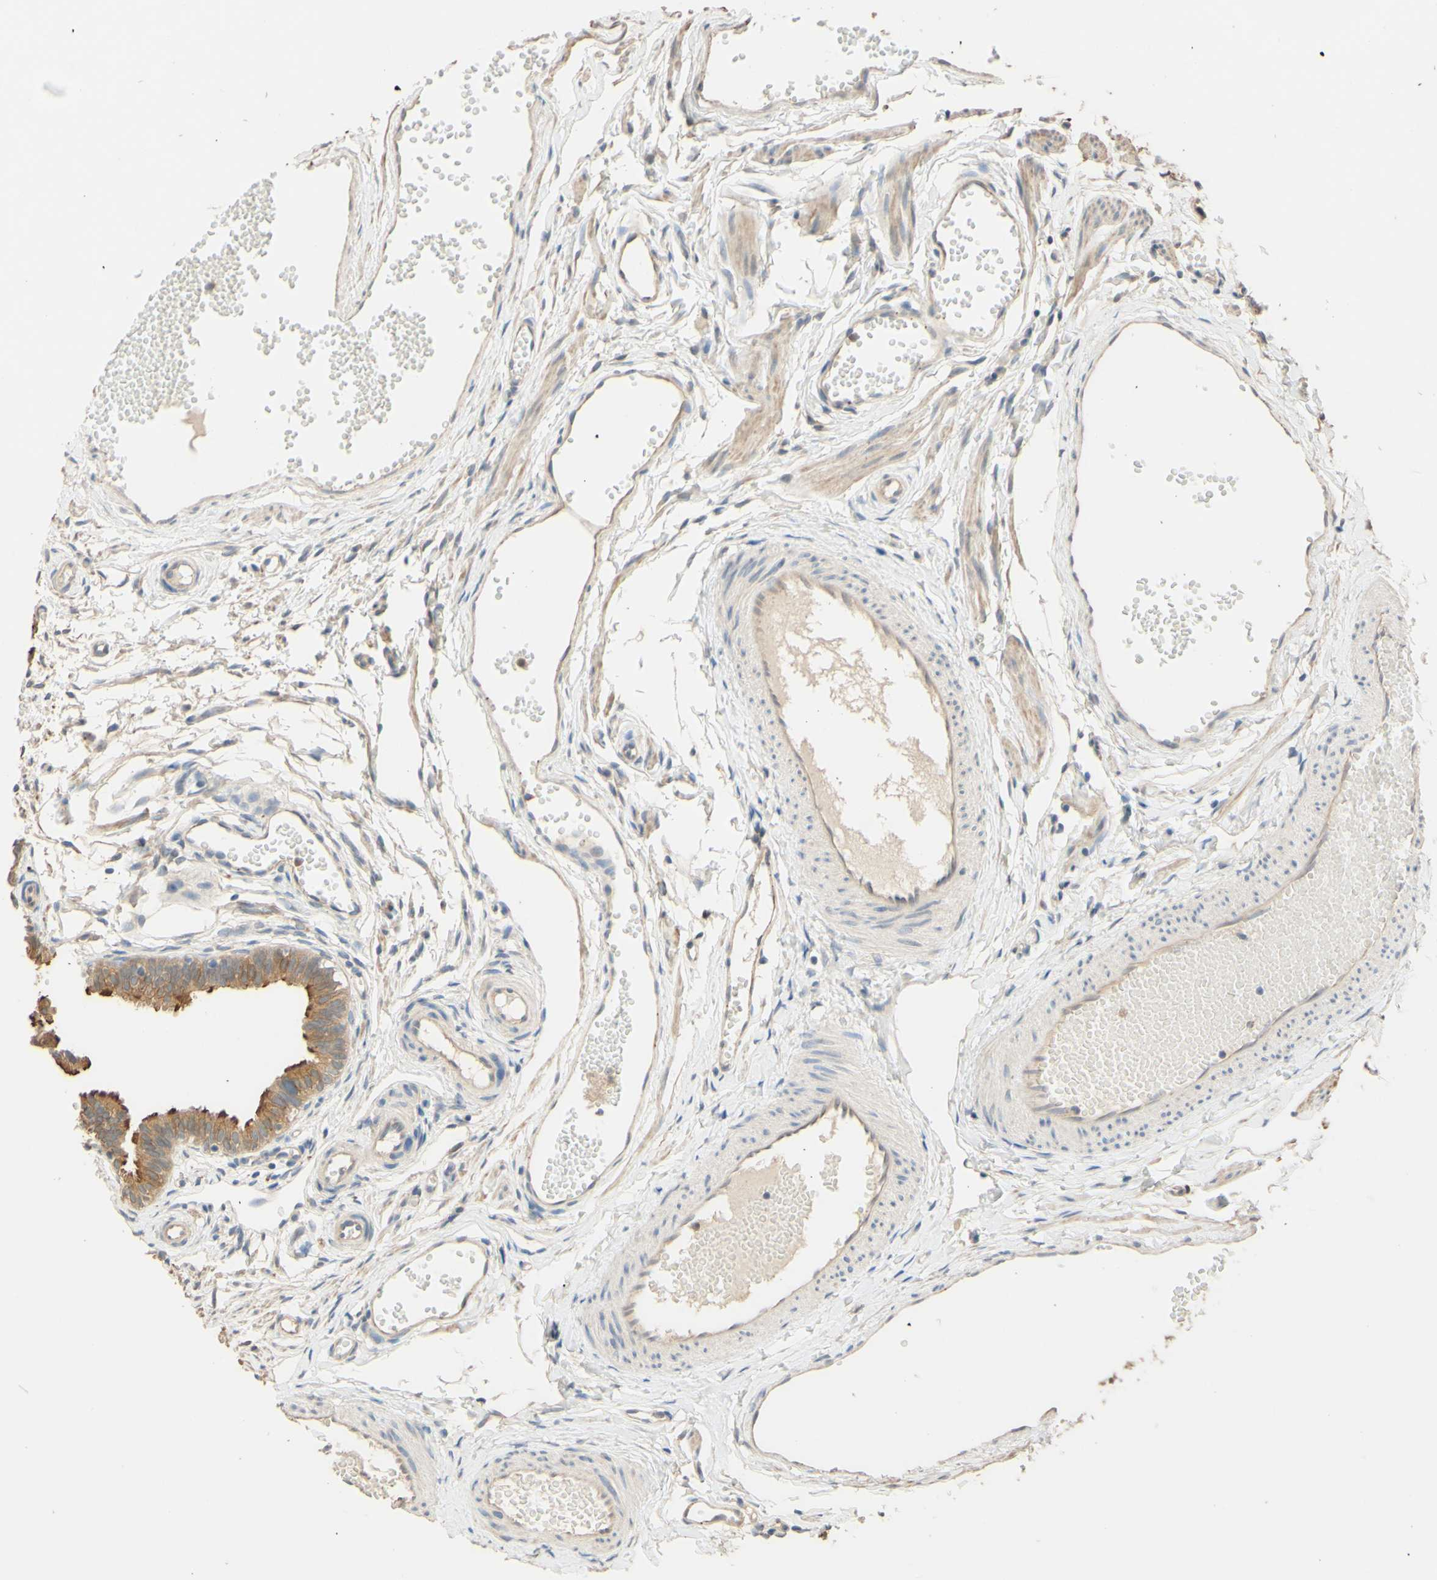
{"staining": {"intensity": "moderate", "quantity": ">75%", "location": "cytoplasmic/membranous"}, "tissue": "fallopian tube", "cell_type": "Glandular cells", "image_type": "normal", "snomed": [{"axis": "morphology", "description": "Normal tissue, NOS"}, {"axis": "topography", "description": "Fallopian tube"}, {"axis": "topography", "description": "Placenta"}], "caption": "The micrograph demonstrates a brown stain indicating the presence of a protein in the cytoplasmic/membranous of glandular cells in fallopian tube.", "gene": "SMIM19", "patient": {"sex": "female", "age": 34}}